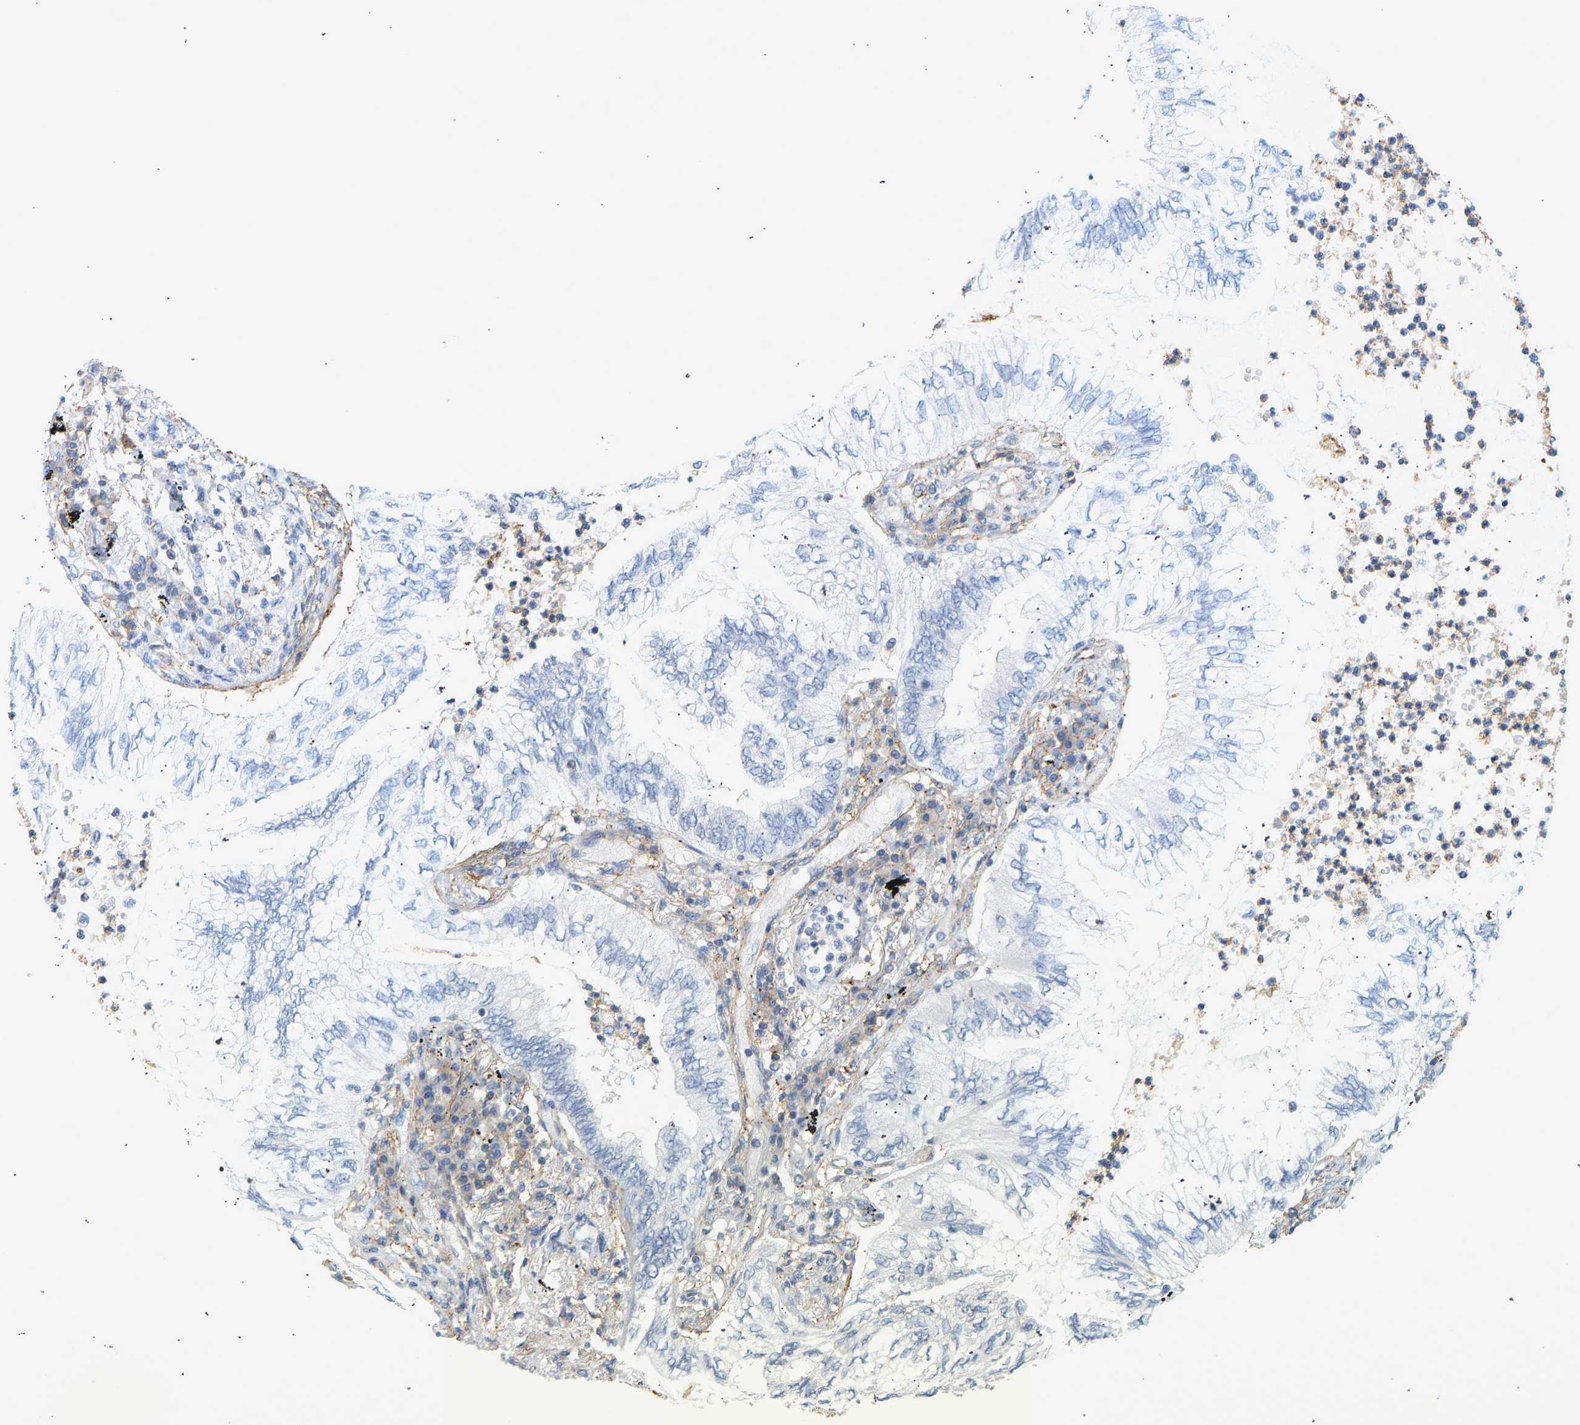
{"staining": {"intensity": "negative", "quantity": "none", "location": "none"}, "tissue": "lung cancer", "cell_type": "Tumor cells", "image_type": "cancer", "snomed": [{"axis": "morphology", "description": "Normal tissue, NOS"}, {"axis": "morphology", "description": "Adenocarcinoma, NOS"}, {"axis": "topography", "description": "Bronchus"}, {"axis": "topography", "description": "Lung"}], "caption": "Human adenocarcinoma (lung) stained for a protein using immunohistochemistry demonstrates no staining in tumor cells.", "gene": "BVES", "patient": {"sex": "female", "age": 70}}